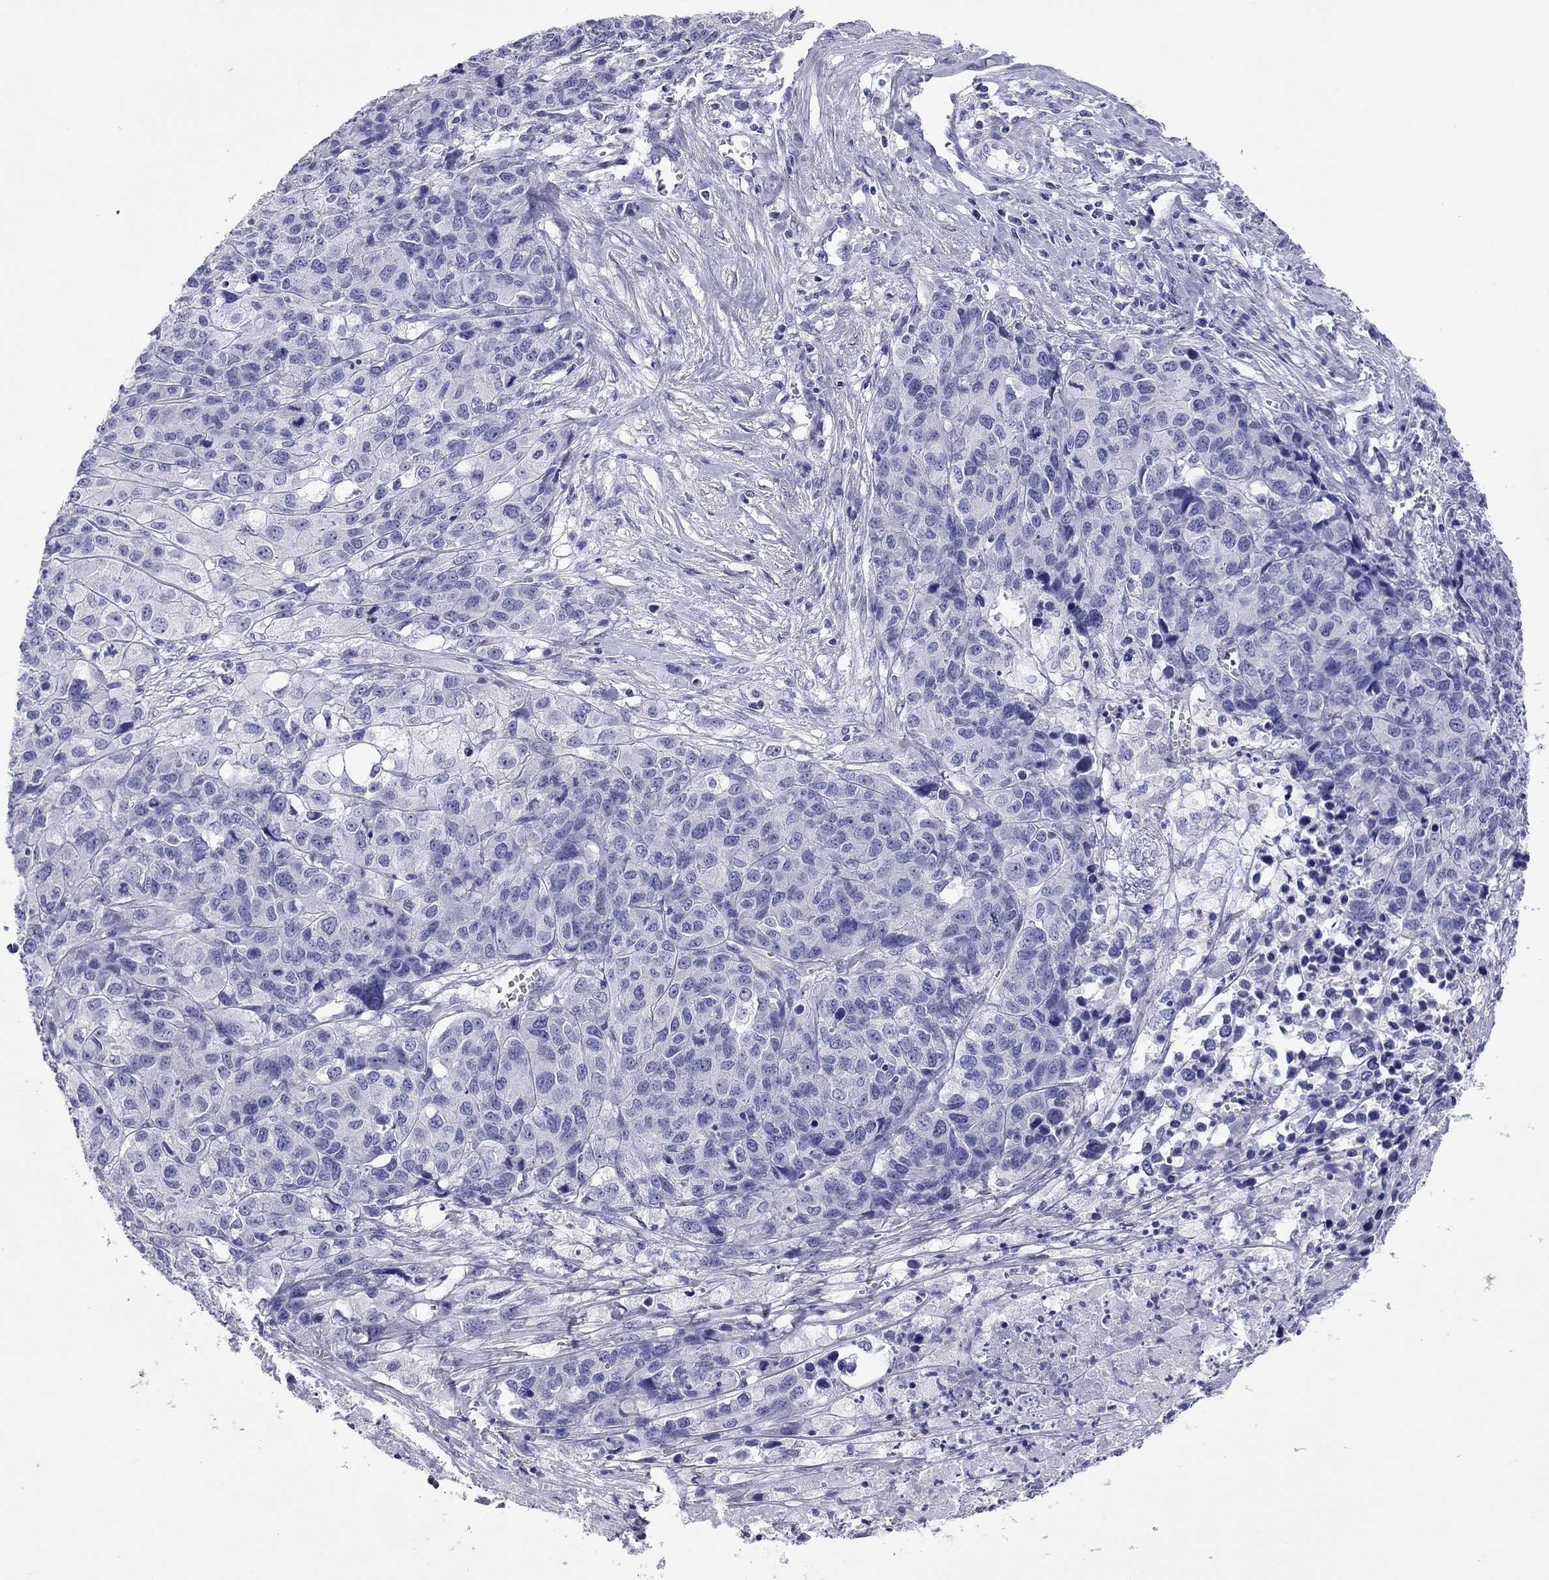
{"staining": {"intensity": "negative", "quantity": "none", "location": "none"}, "tissue": "ovarian cancer", "cell_type": "Tumor cells", "image_type": "cancer", "snomed": [{"axis": "morphology", "description": "Cystadenocarcinoma, serous, NOS"}, {"axis": "topography", "description": "Ovary"}], "caption": "Human serous cystadenocarcinoma (ovarian) stained for a protein using immunohistochemistry (IHC) shows no staining in tumor cells.", "gene": "KIAA2012", "patient": {"sex": "female", "age": 87}}